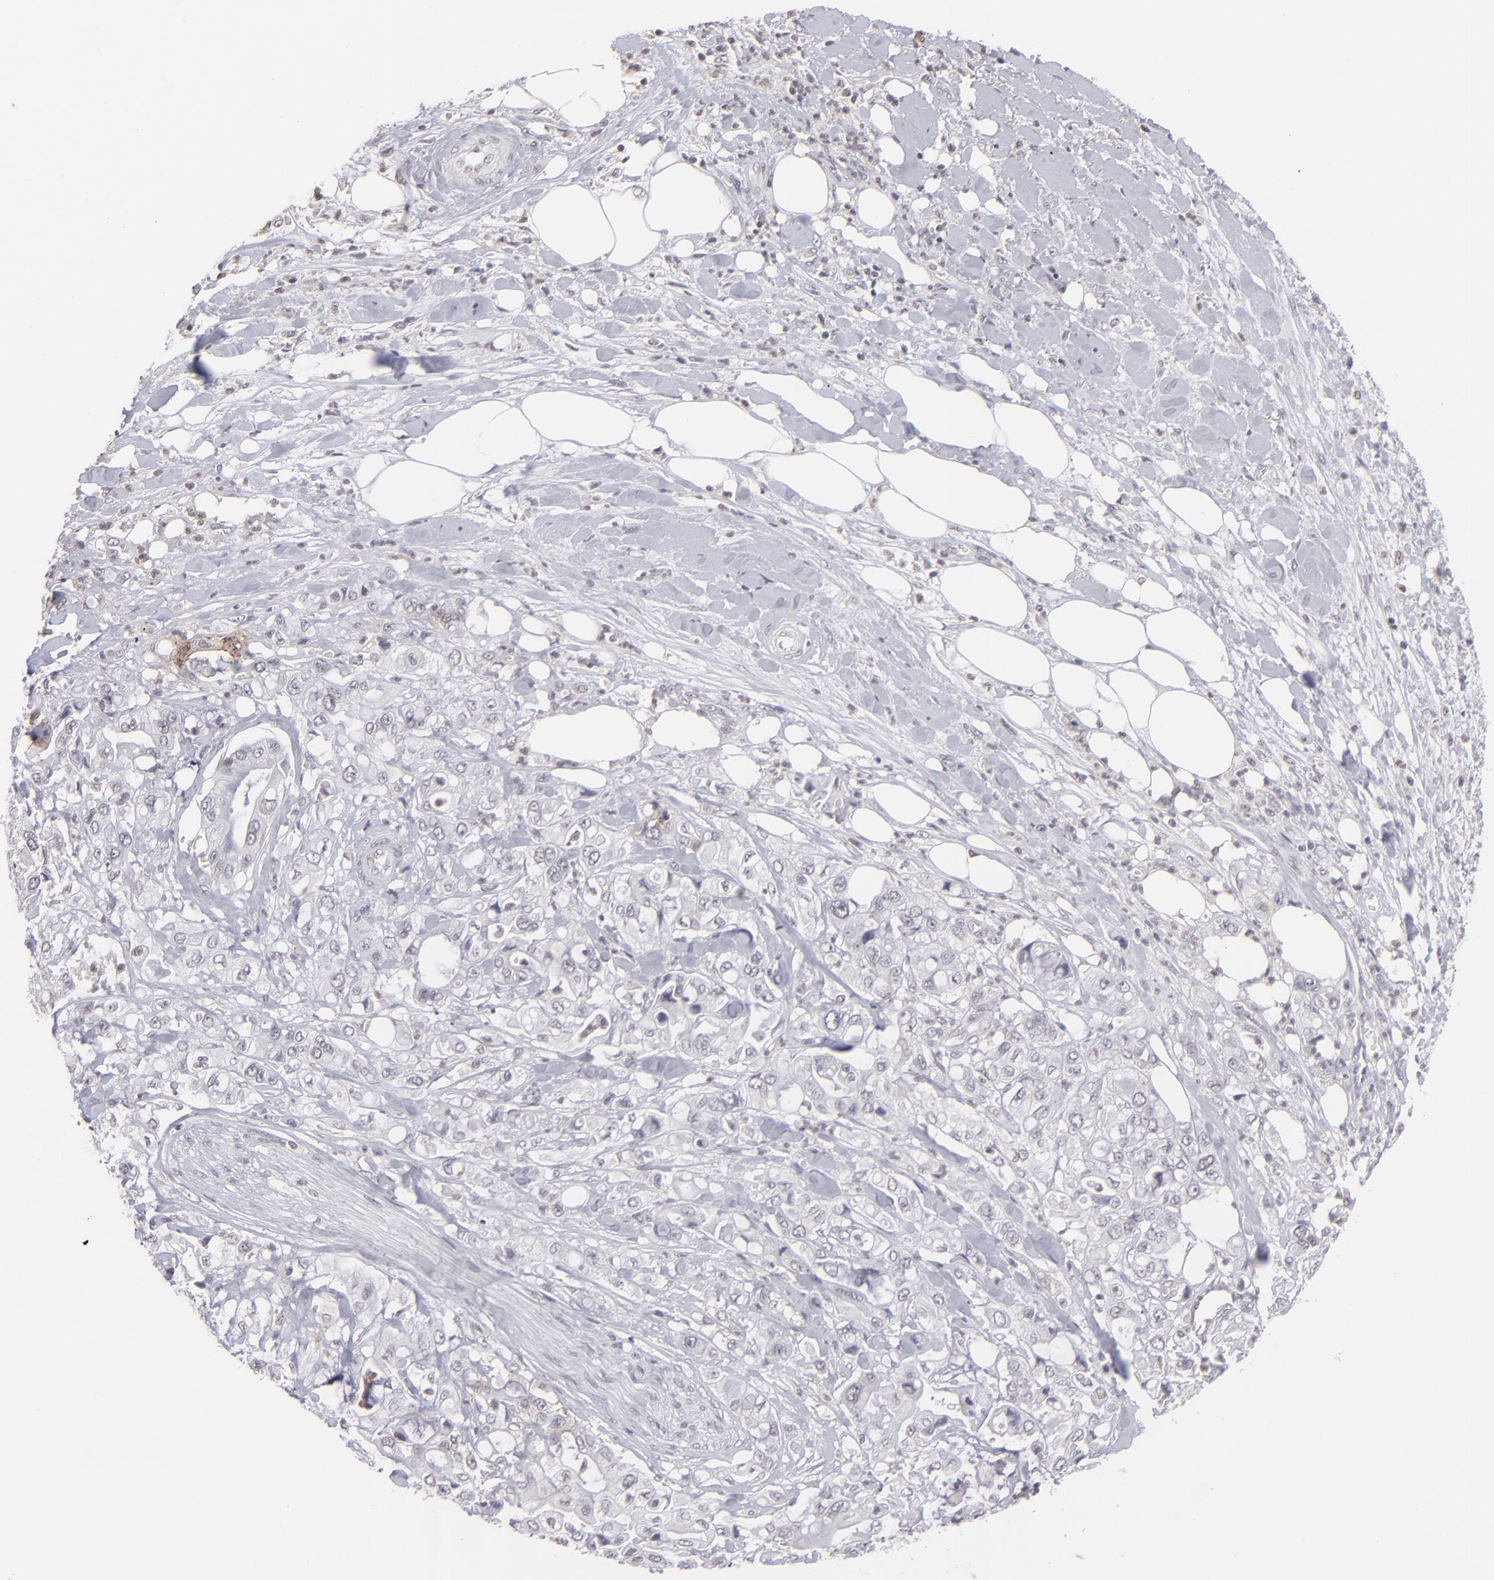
{"staining": {"intensity": "negative", "quantity": "none", "location": "none"}, "tissue": "pancreatic cancer", "cell_type": "Tumor cells", "image_type": "cancer", "snomed": [{"axis": "morphology", "description": "Adenocarcinoma, NOS"}, {"axis": "topography", "description": "Pancreas"}], "caption": "A micrograph of pancreatic cancer (adenocarcinoma) stained for a protein demonstrates no brown staining in tumor cells.", "gene": "CLDN2", "patient": {"sex": "male", "age": 70}}